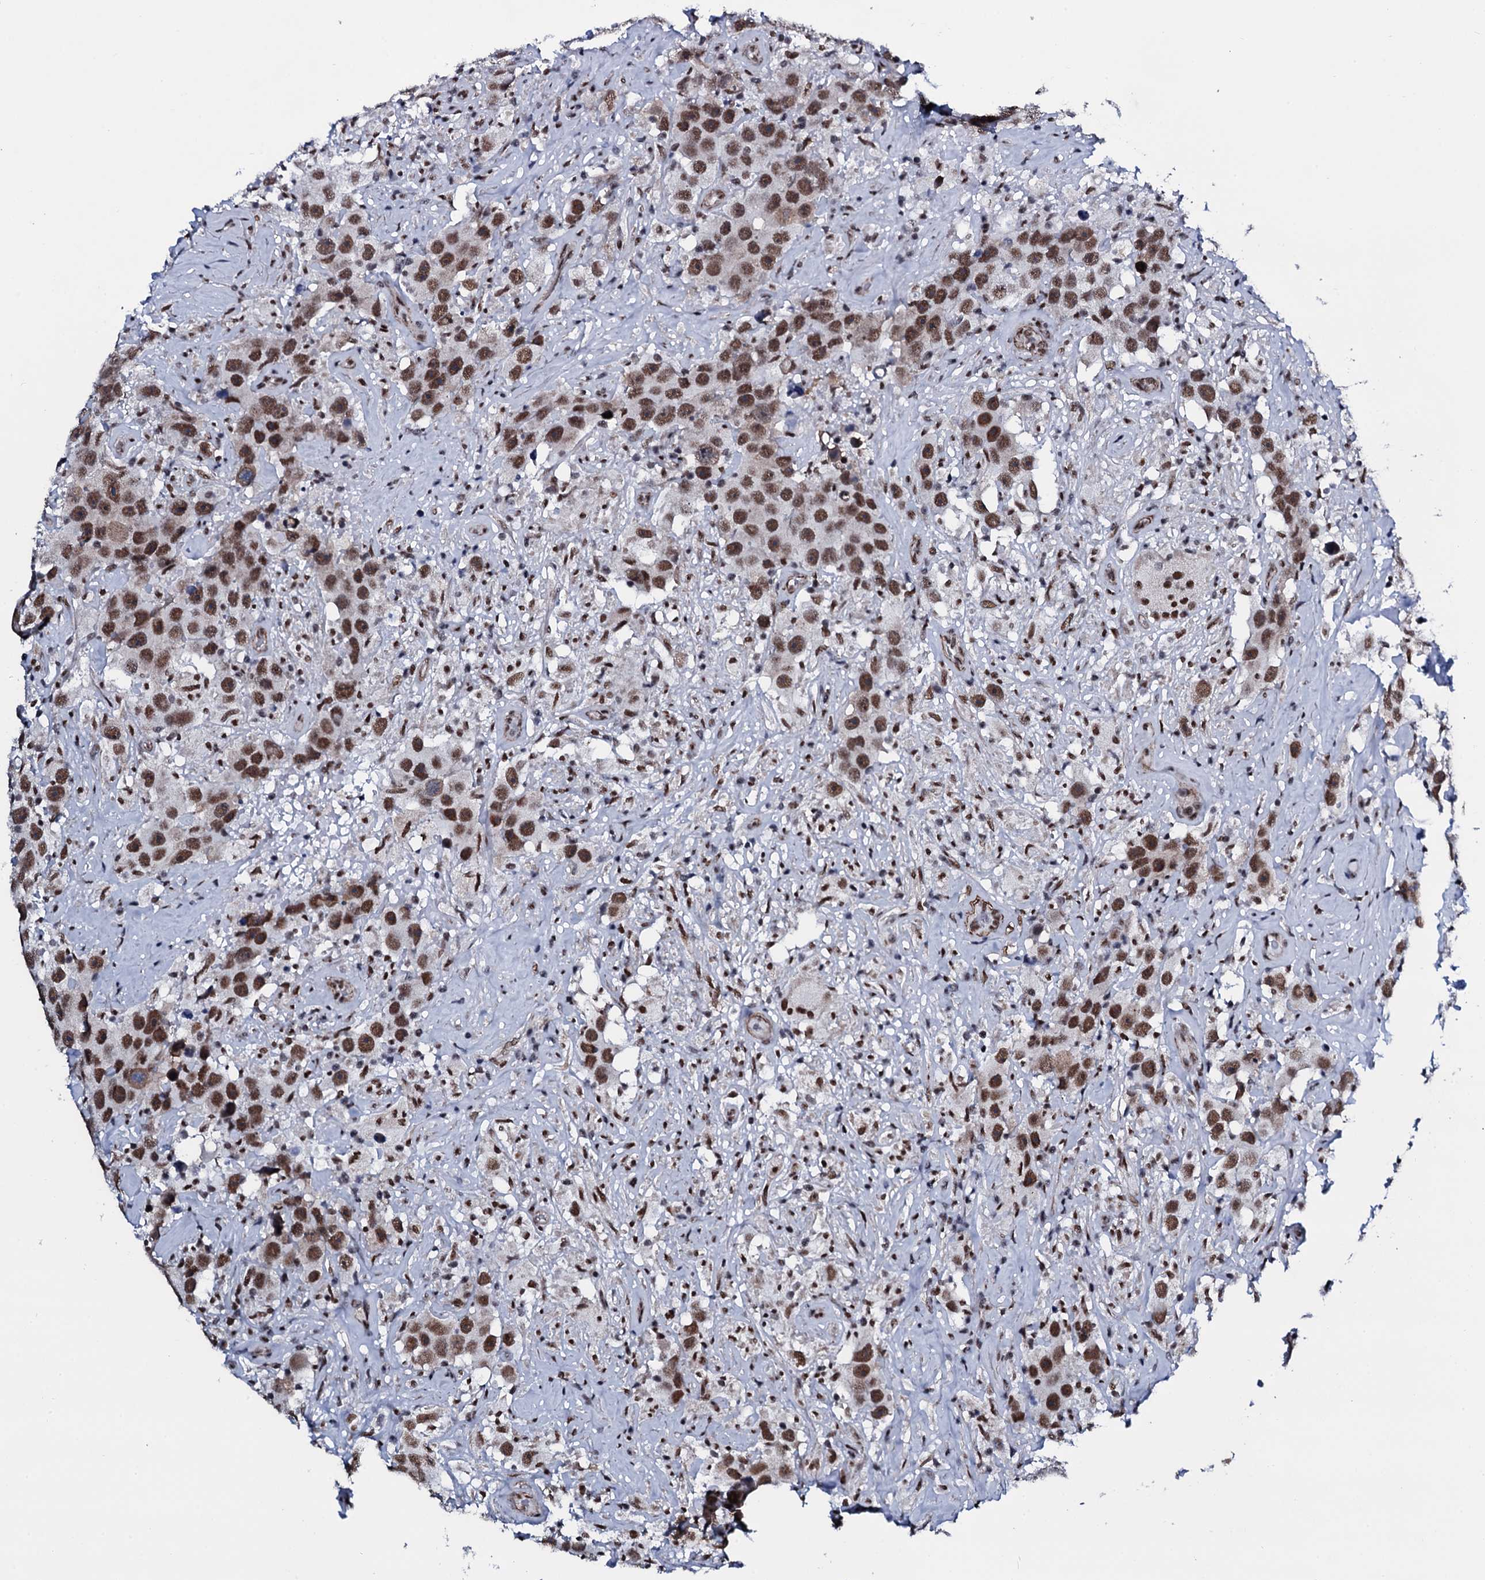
{"staining": {"intensity": "moderate", "quantity": ">75%", "location": "nuclear"}, "tissue": "testis cancer", "cell_type": "Tumor cells", "image_type": "cancer", "snomed": [{"axis": "morphology", "description": "Seminoma, NOS"}, {"axis": "topography", "description": "Testis"}], "caption": "A high-resolution histopathology image shows IHC staining of testis cancer, which displays moderate nuclear positivity in approximately >75% of tumor cells.", "gene": "CWC15", "patient": {"sex": "male", "age": 49}}